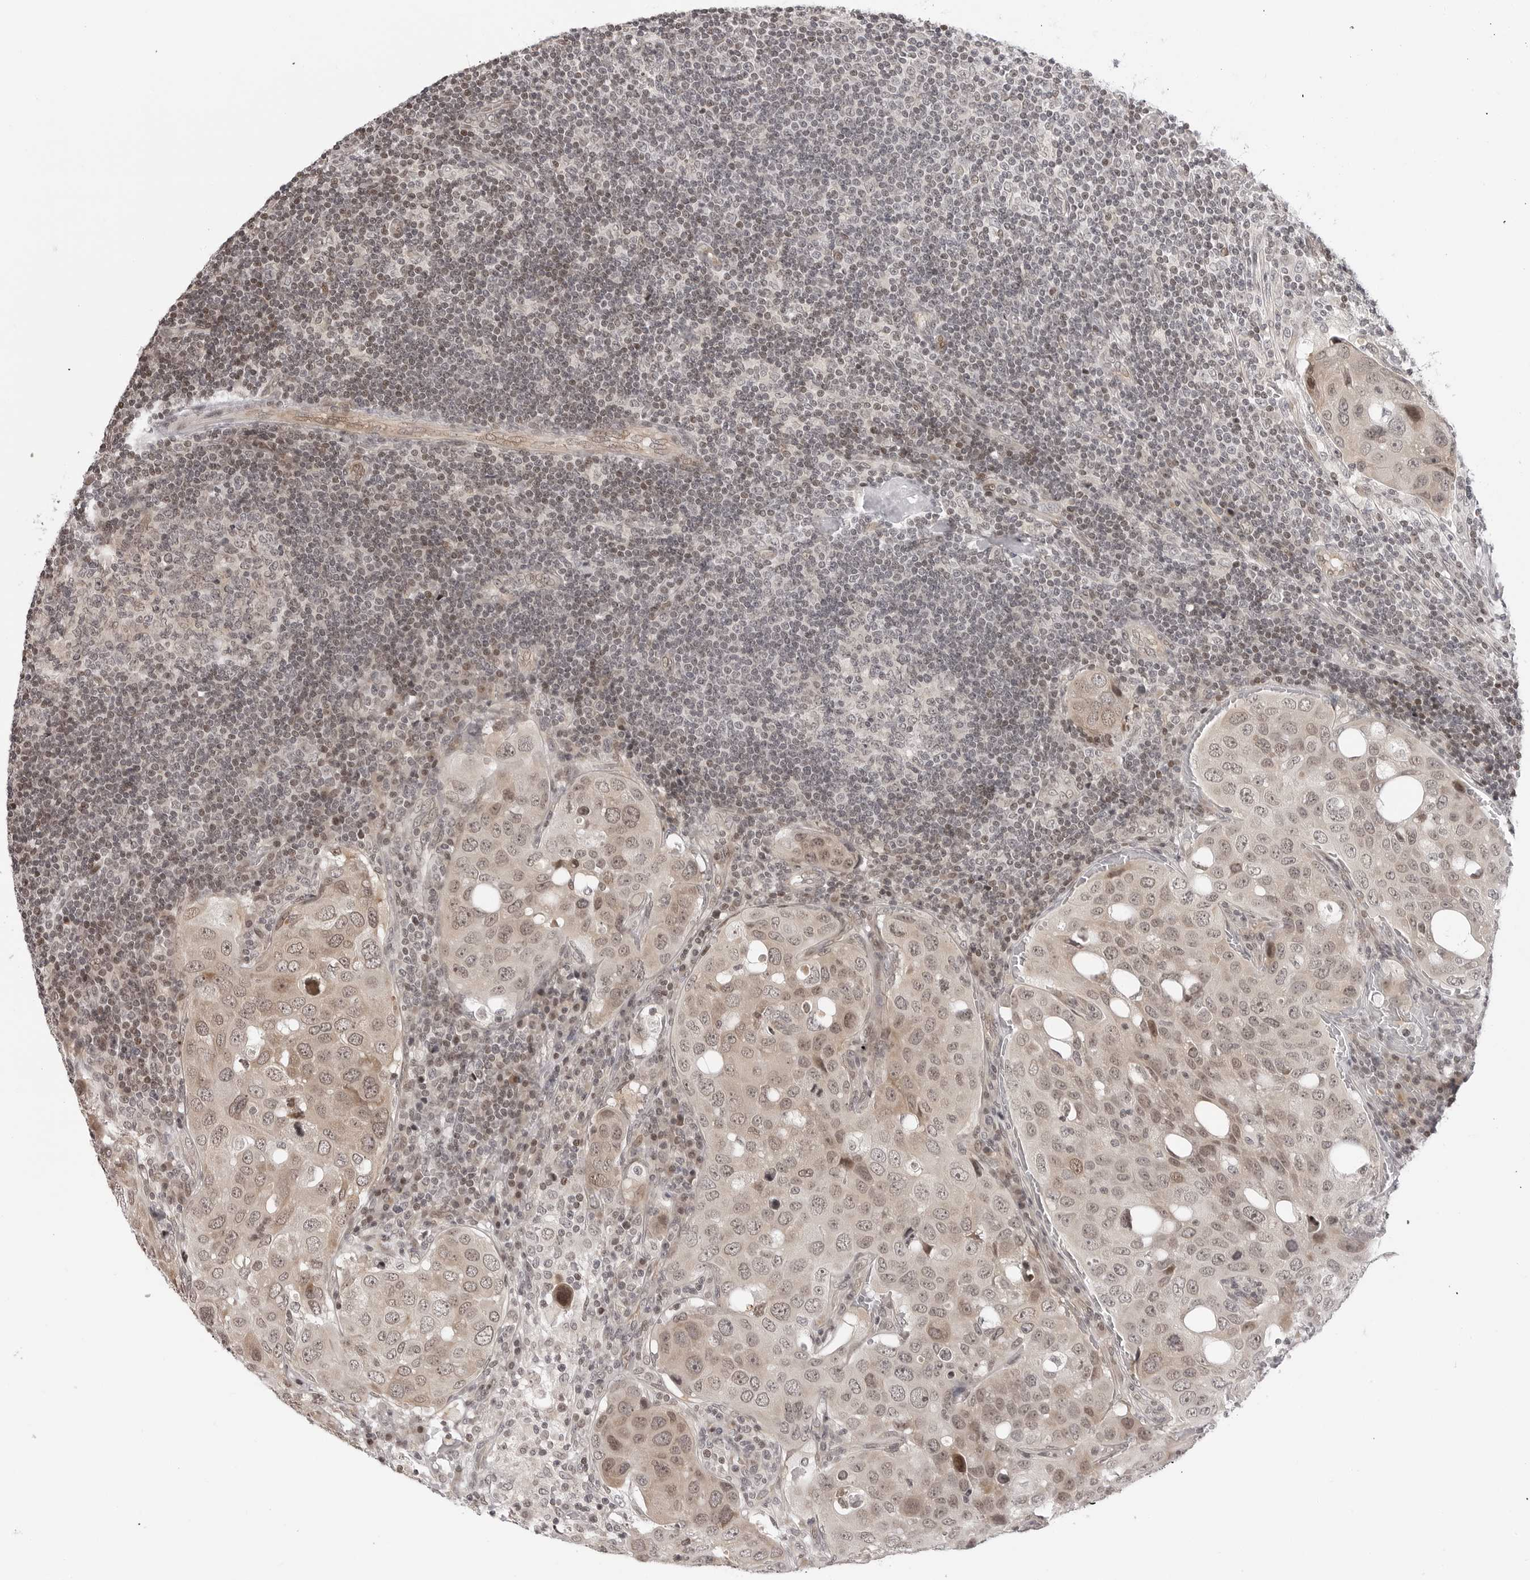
{"staining": {"intensity": "weak", "quantity": "25%-75%", "location": "cytoplasmic/membranous,nuclear"}, "tissue": "urothelial cancer", "cell_type": "Tumor cells", "image_type": "cancer", "snomed": [{"axis": "morphology", "description": "Urothelial carcinoma, High grade"}, {"axis": "topography", "description": "Lymph node"}, {"axis": "topography", "description": "Urinary bladder"}], "caption": "A brown stain highlights weak cytoplasmic/membranous and nuclear positivity of a protein in high-grade urothelial carcinoma tumor cells.", "gene": "C8orf33", "patient": {"sex": "male", "age": 51}}